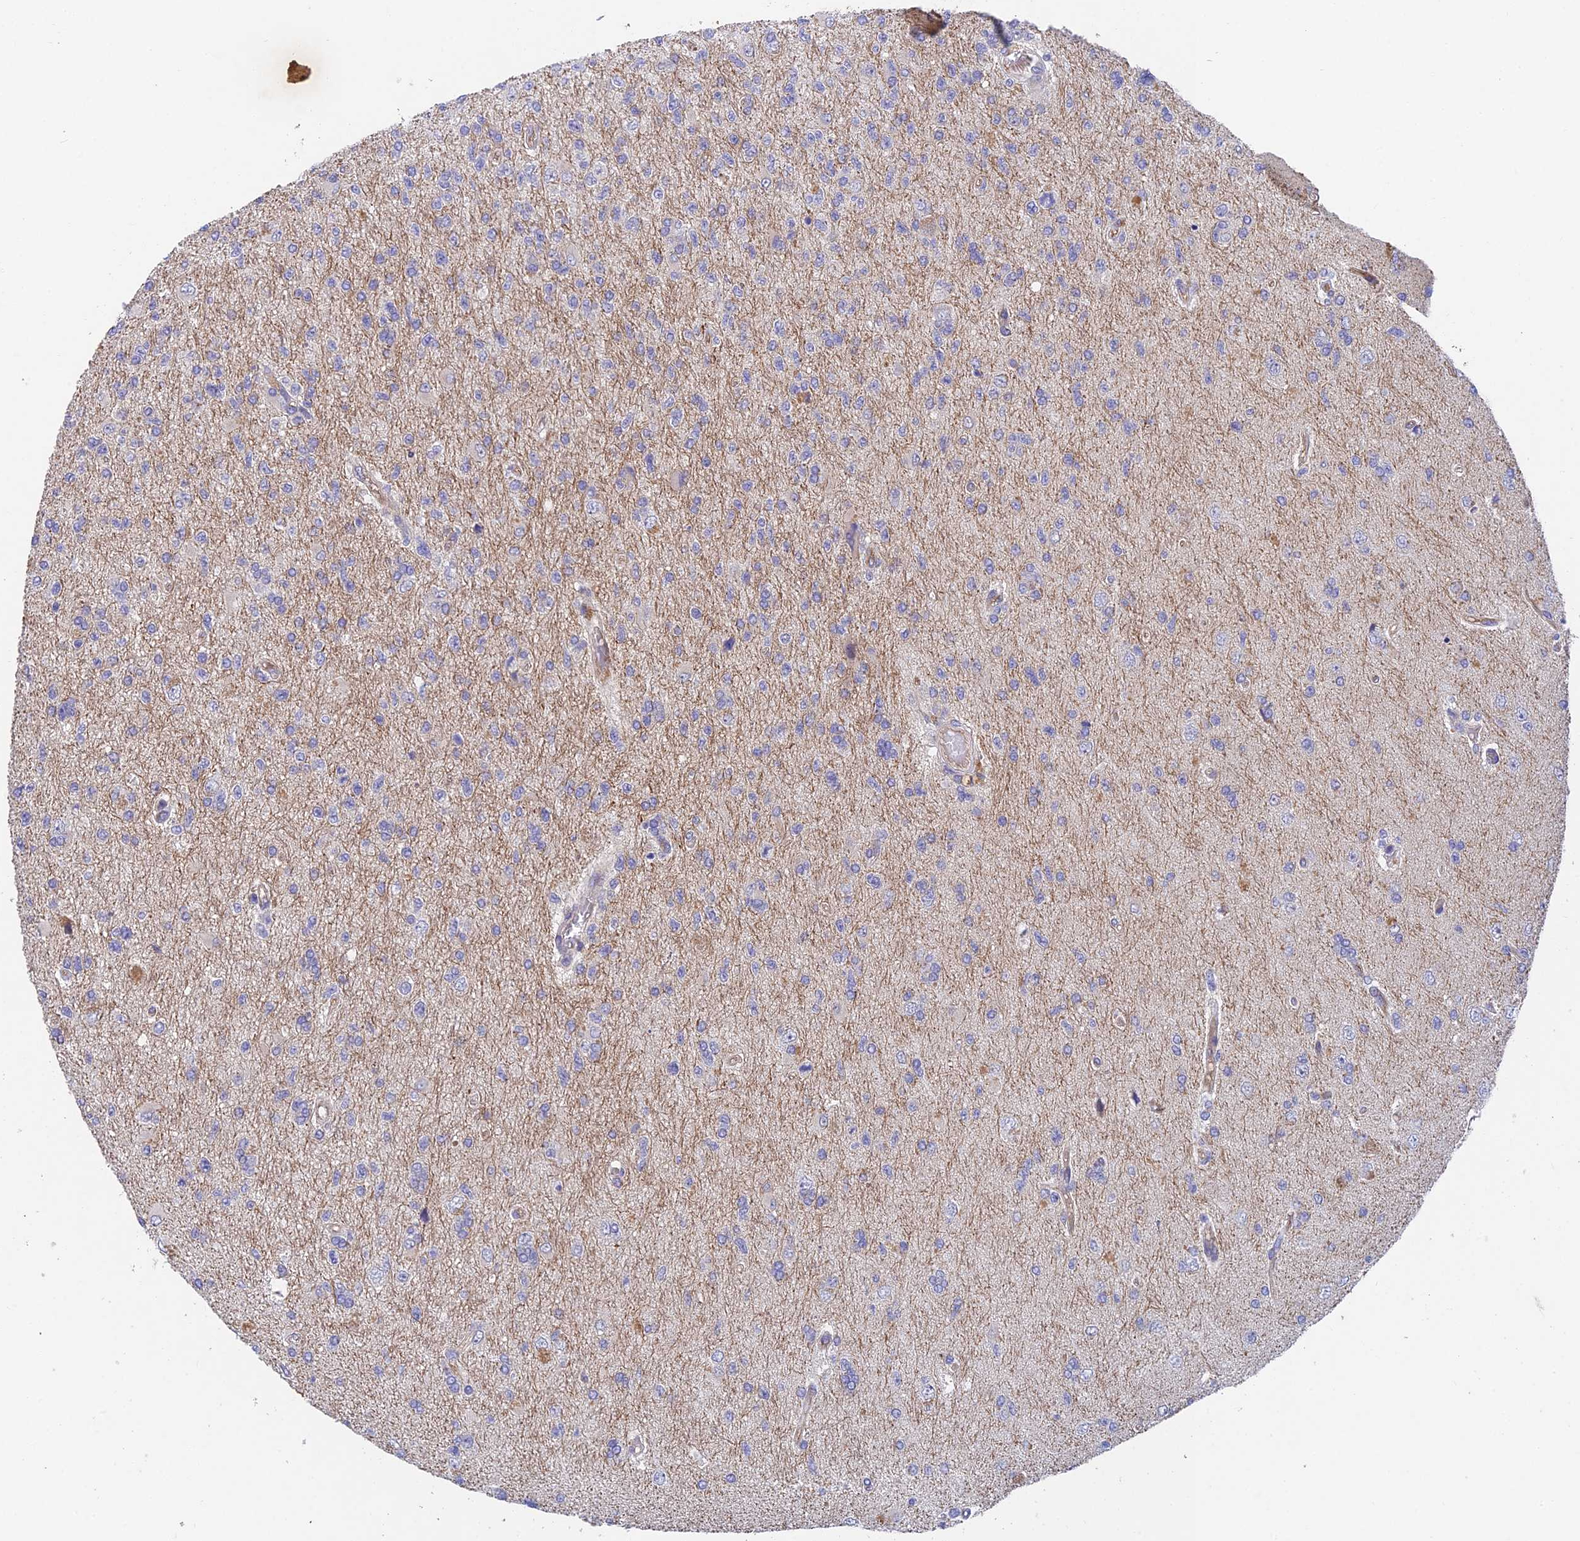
{"staining": {"intensity": "negative", "quantity": "none", "location": "none"}, "tissue": "glioma", "cell_type": "Tumor cells", "image_type": "cancer", "snomed": [{"axis": "morphology", "description": "Glioma, malignant, High grade"}, {"axis": "topography", "description": "Brain"}], "caption": "Glioma was stained to show a protein in brown. There is no significant staining in tumor cells. The staining is performed using DAB brown chromogen with nuclei counter-stained in using hematoxylin.", "gene": "ADAMTS13", "patient": {"sex": "male", "age": 56}}